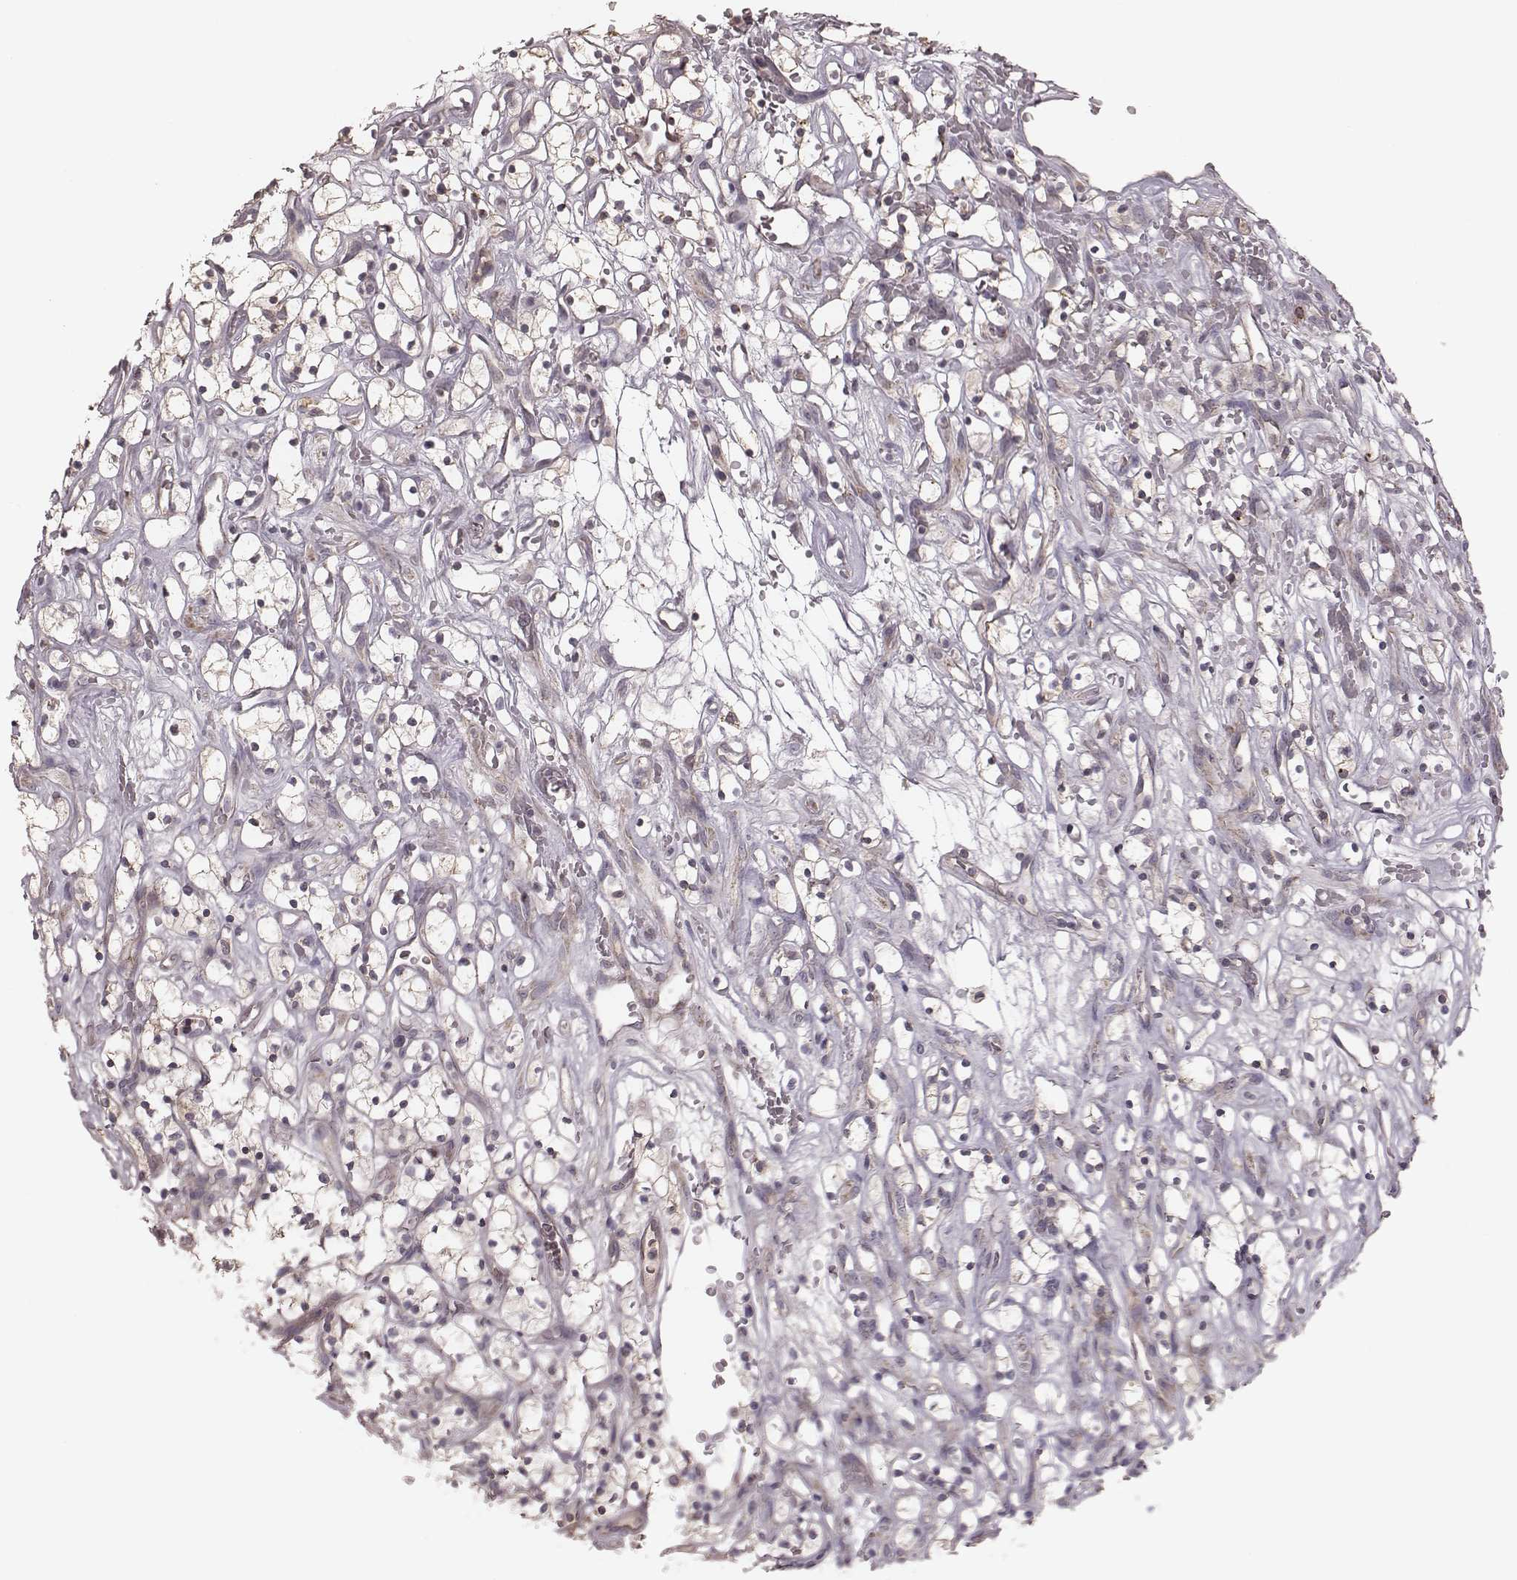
{"staining": {"intensity": "weak", "quantity": "<25%", "location": "cytoplasmic/membranous"}, "tissue": "renal cancer", "cell_type": "Tumor cells", "image_type": "cancer", "snomed": [{"axis": "morphology", "description": "Adenocarcinoma, NOS"}, {"axis": "topography", "description": "Kidney"}], "caption": "Immunohistochemical staining of human renal adenocarcinoma shows no significant positivity in tumor cells.", "gene": "MRPS27", "patient": {"sex": "female", "age": 64}}